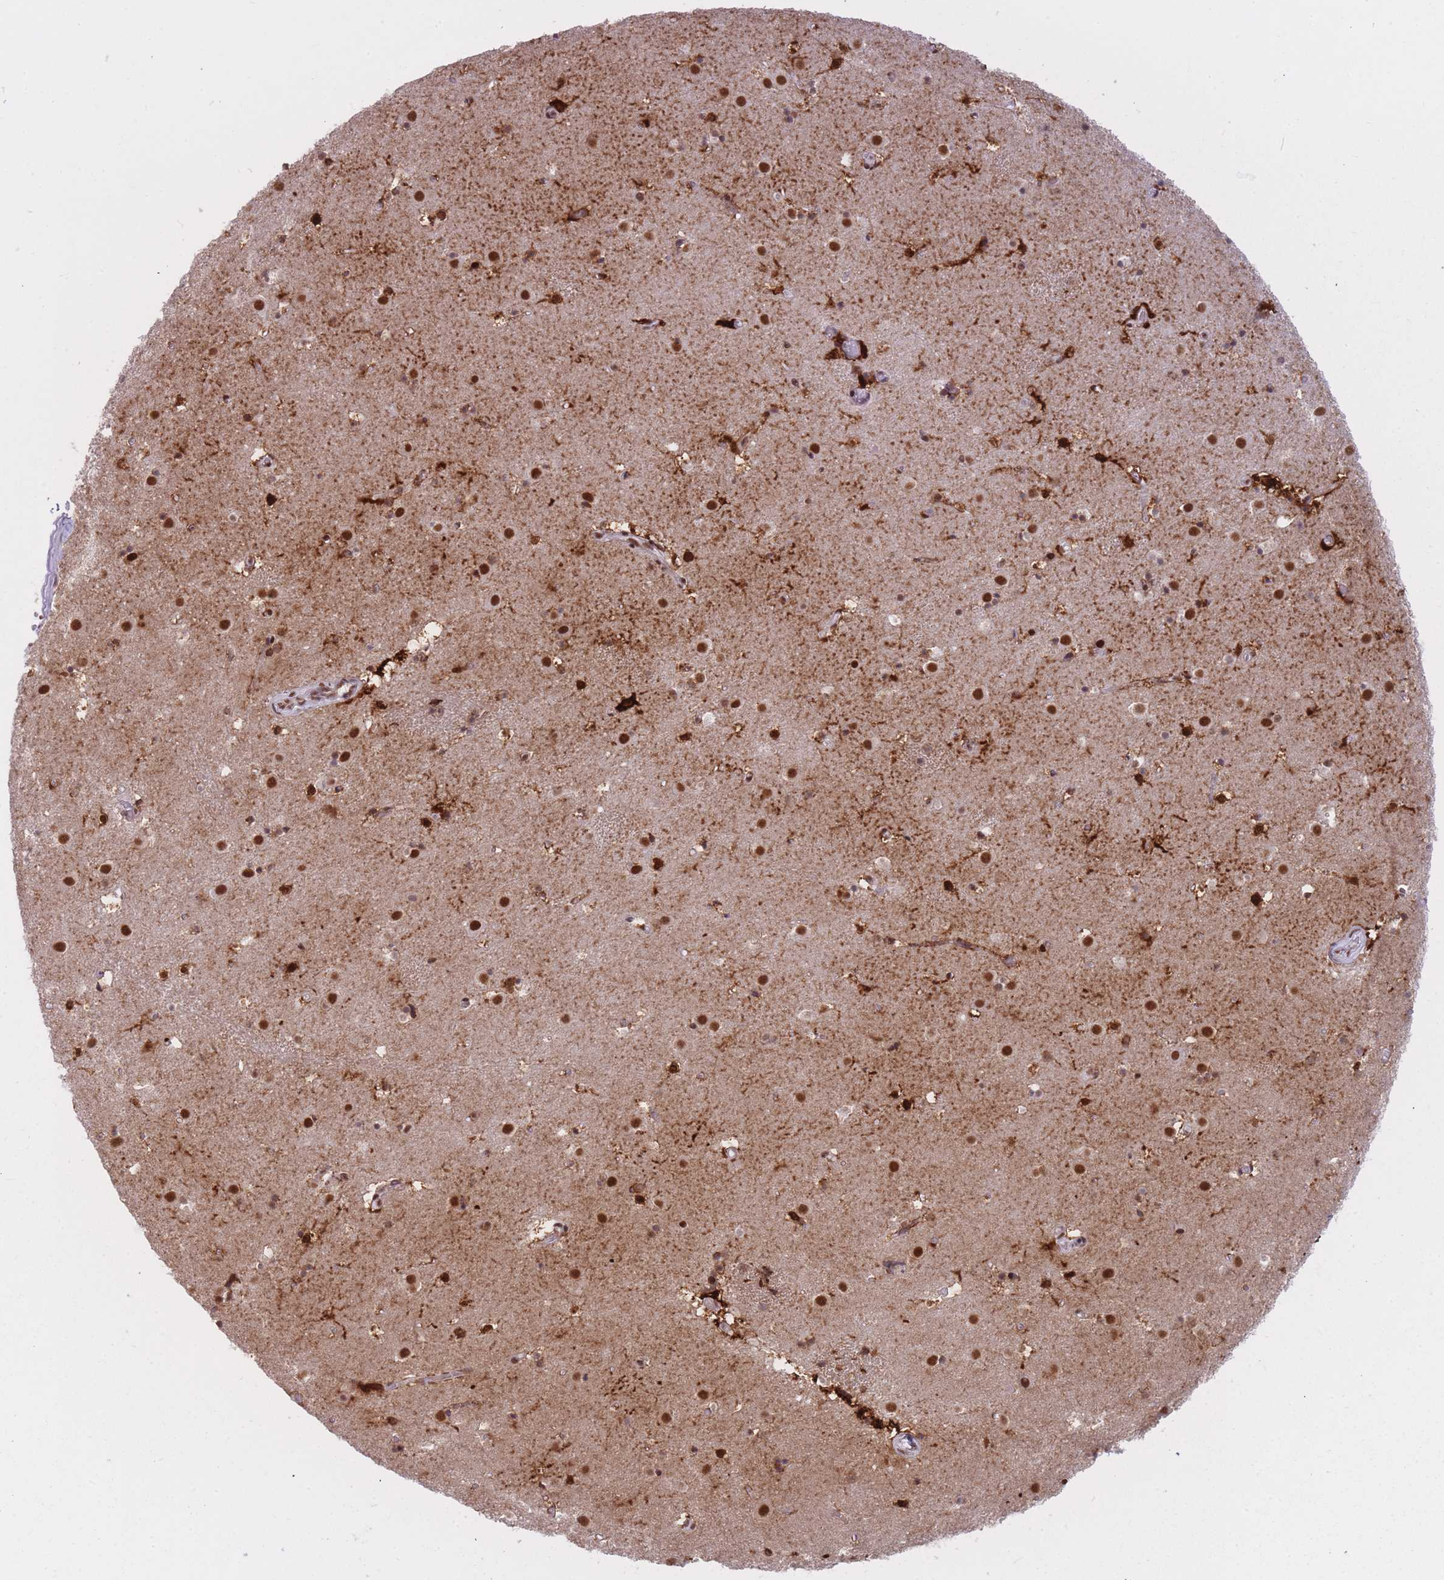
{"staining": {"intensity": "strong", "quantity": ">75%", "location": "cytoplasmic/membranous,nuclear"}, "tissue": "caudate", "cell_type": "Glial cells", "image_type": "normal", "snomed": [{"axis": "morphology", "description": "Normal tissue, NOS"}, {"axis": "topography", "description": "Lateral ventricle wall"}], "caption": "Strong cytoplasmic/membranous,nuclear staining for a protein is seen in about >75% of glial cells of benign caudate using immunohistochemistry.", "gene": "HNRNPUL1", "patient": {"sex": "male", "age": 25}}